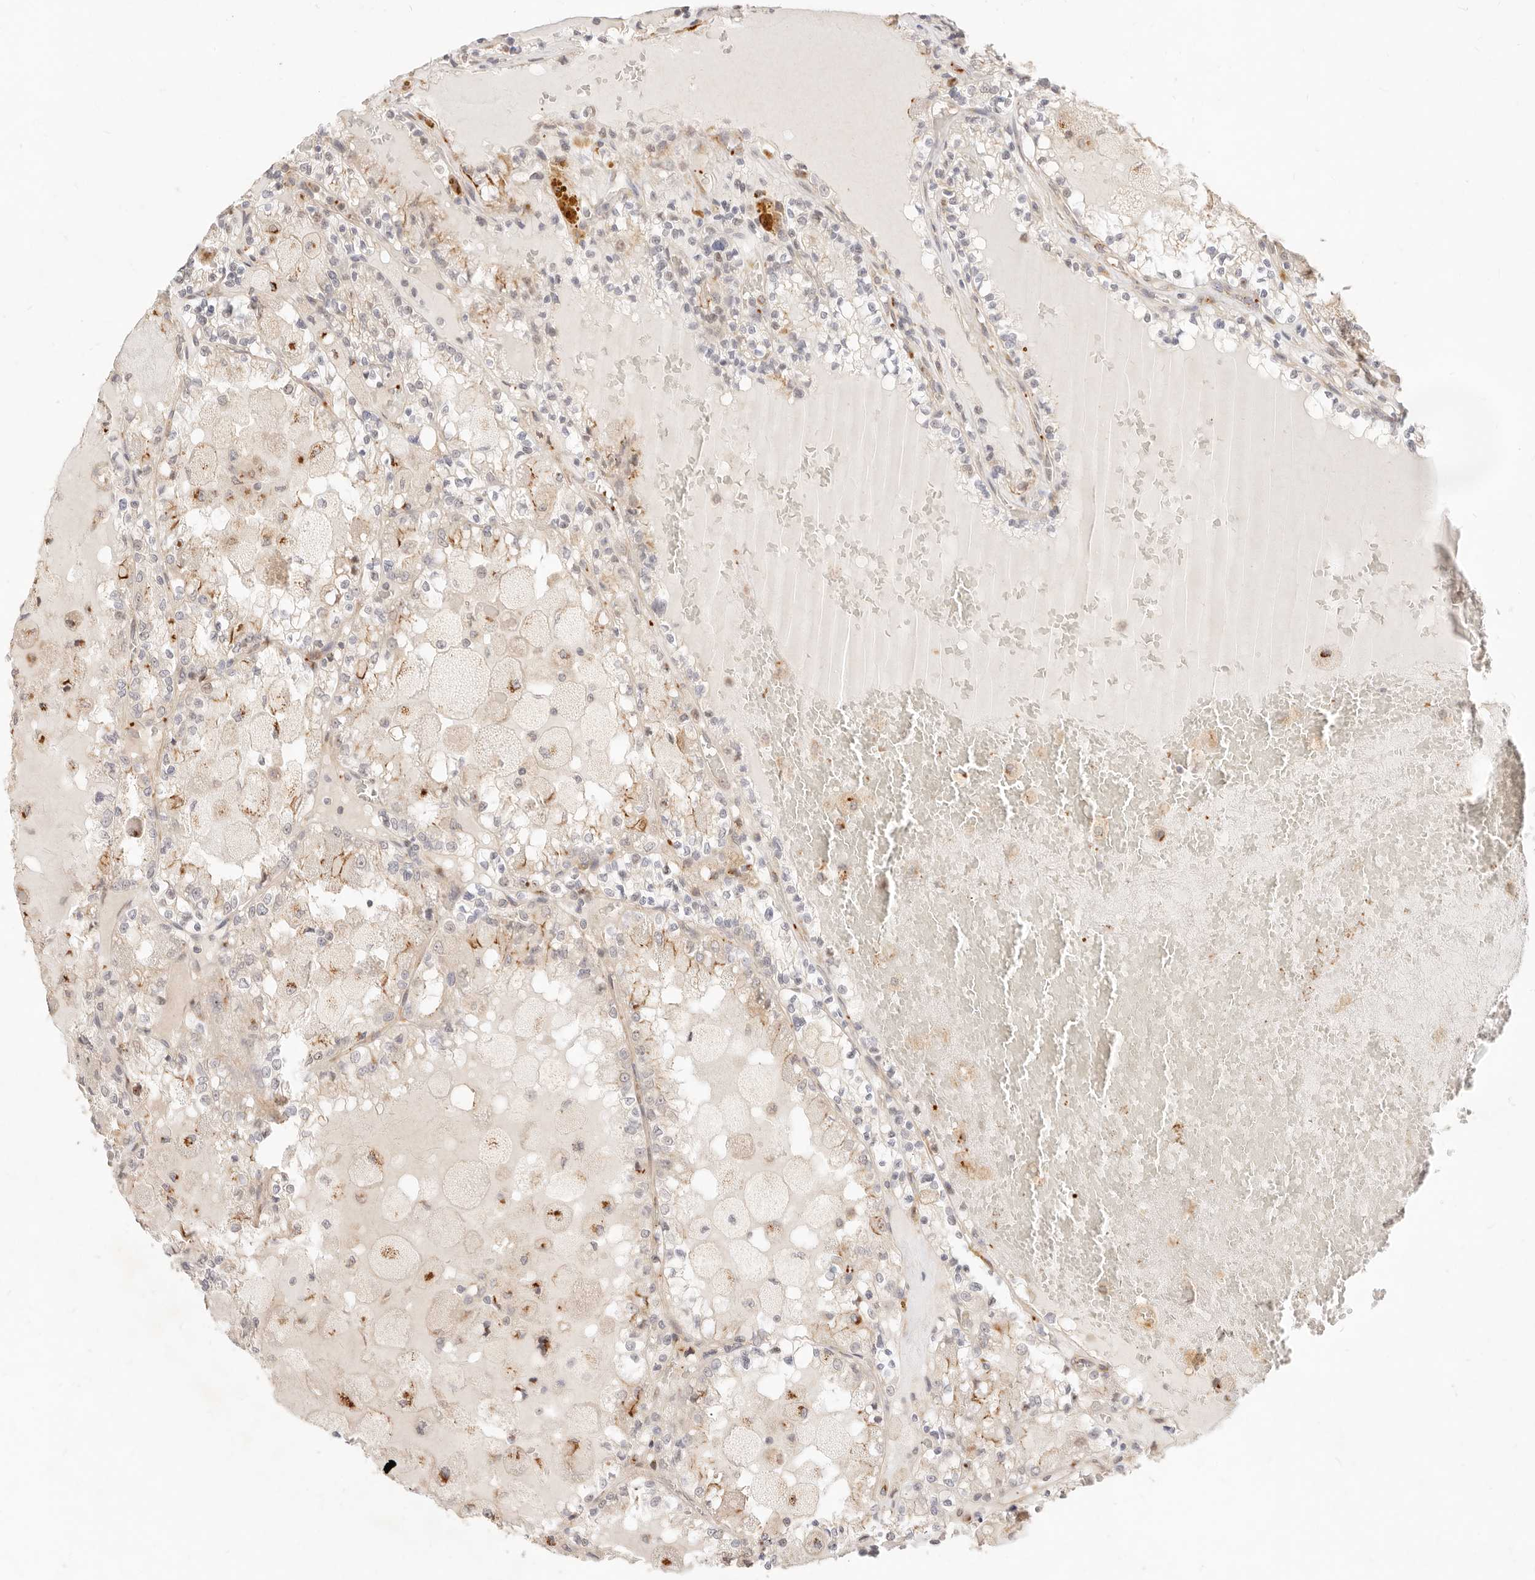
{"staining": {"intensity": "moderate", "quantity": "<25%", "location": "cytoplasmic/membranous"}, "tissue": "renal cancer", "cell_type": "Tumor cells", "image_type": "cancer", "snomed": [{"axis": "morphology", "description": "Adenocarcinoma, NOS"}, {"axis": "topography", "description": "Kidney"}], "caption": "This photomicrograph shows renal adenocarcinoma stained with immunohistochemistry to label a protein in brown. The cytoplasmic/membranous of tumor cells show moderate positivity for the protein. Nuclei are counter-stained blue.", "gene": "UBXN10", "patient": {"sex": "female", "age": 56}}